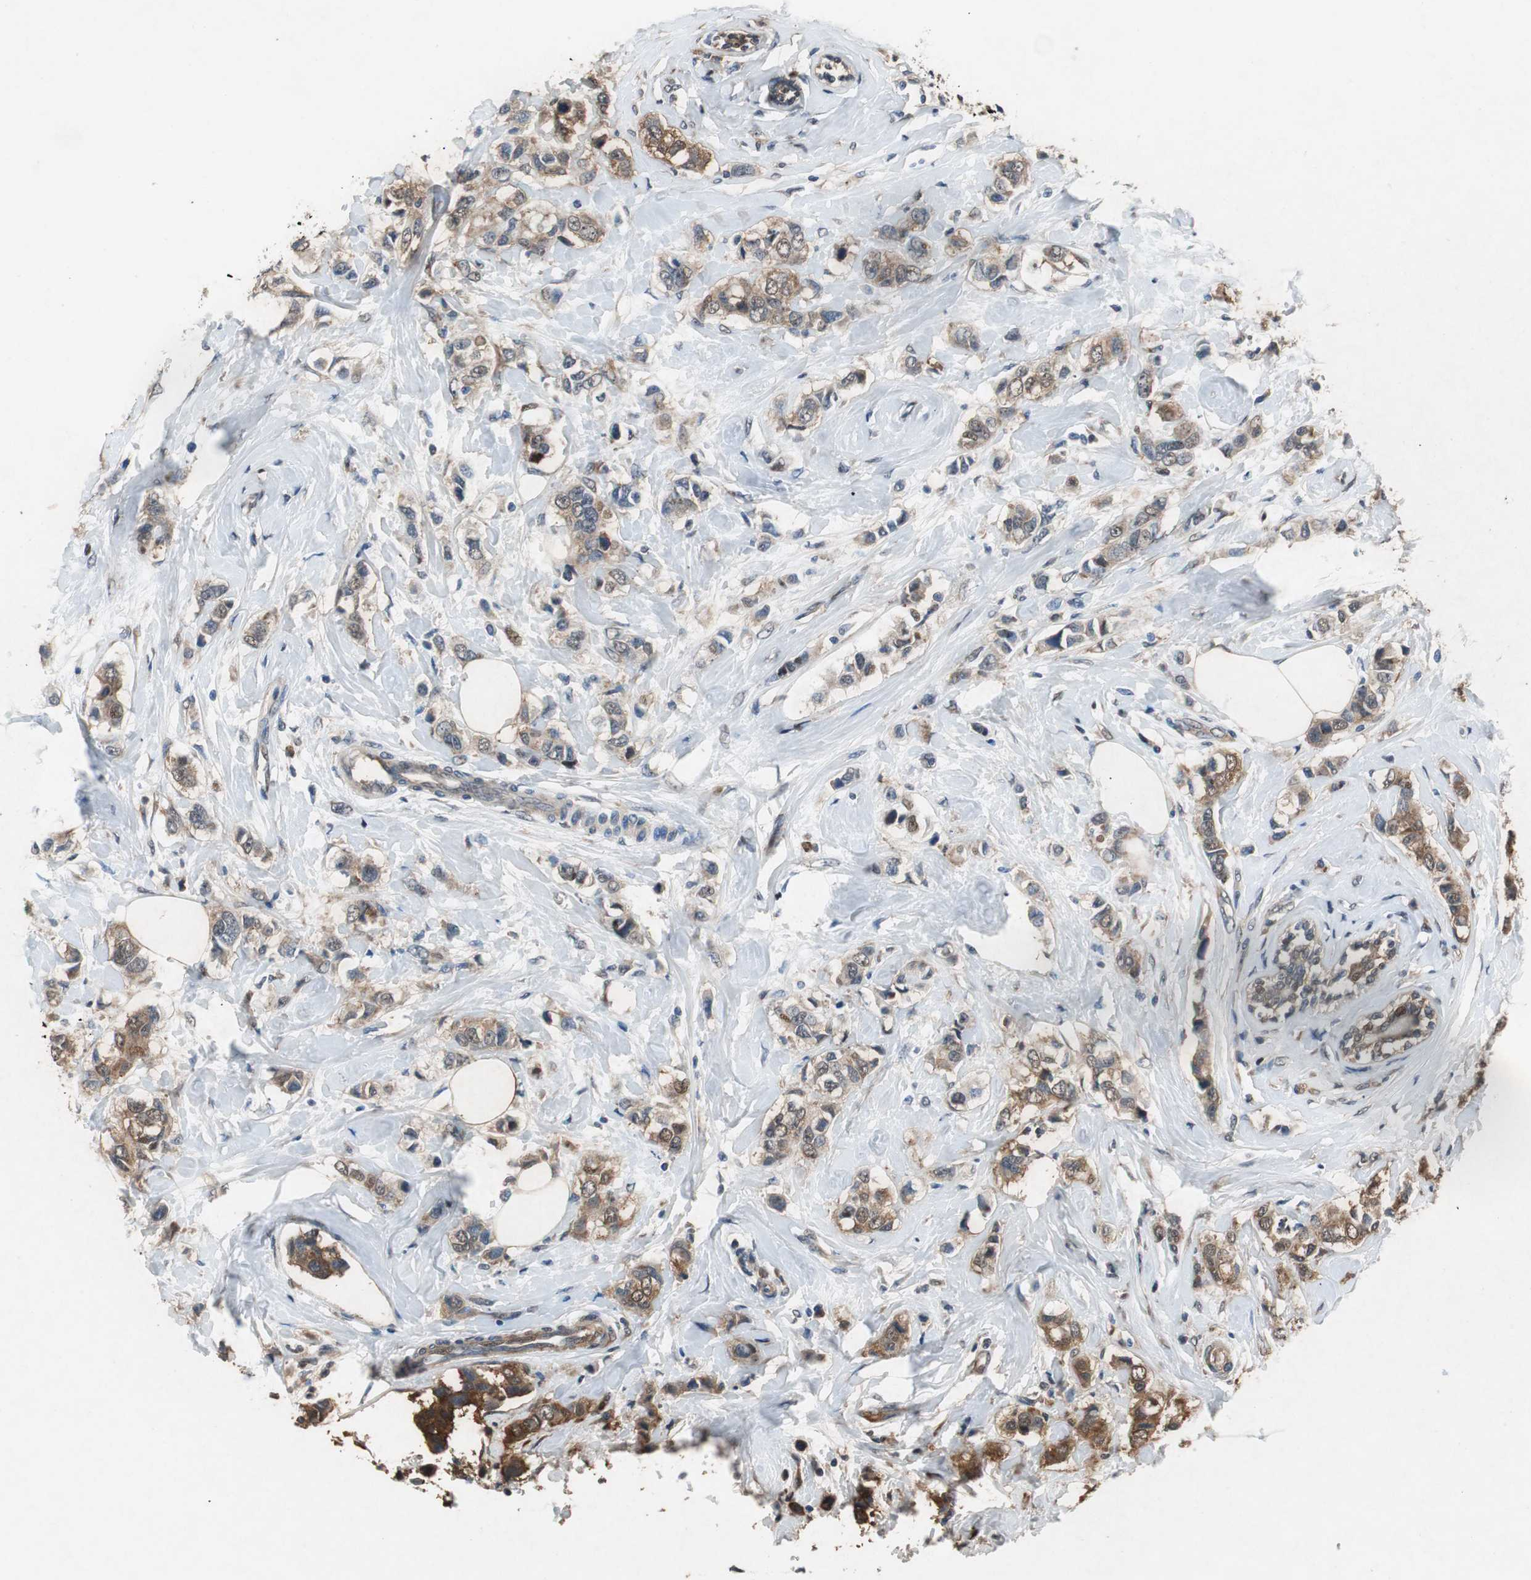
{"staining": {"intensity": "moderate", "quantity": ">75%", "location": "cytoplasmic/membranous"}, "tissue": "breast cancer", "cell_type": "Tumor cells", "image_type": "cancer", "snomed": [{"axis": "morphology", "description": "Duct carcinoma"}, {"axis": "topography", "description": "Breast"}], "caption": "Protein expression by immunohistochemistry (IHC) demonstrates moderate cytoplasmic/membranous positivity in about >75% of tumor cells in breast cancer (intraductal carcinoma).", "gene": "RPL35", "patient": {"sex": "female", "age": 50}}